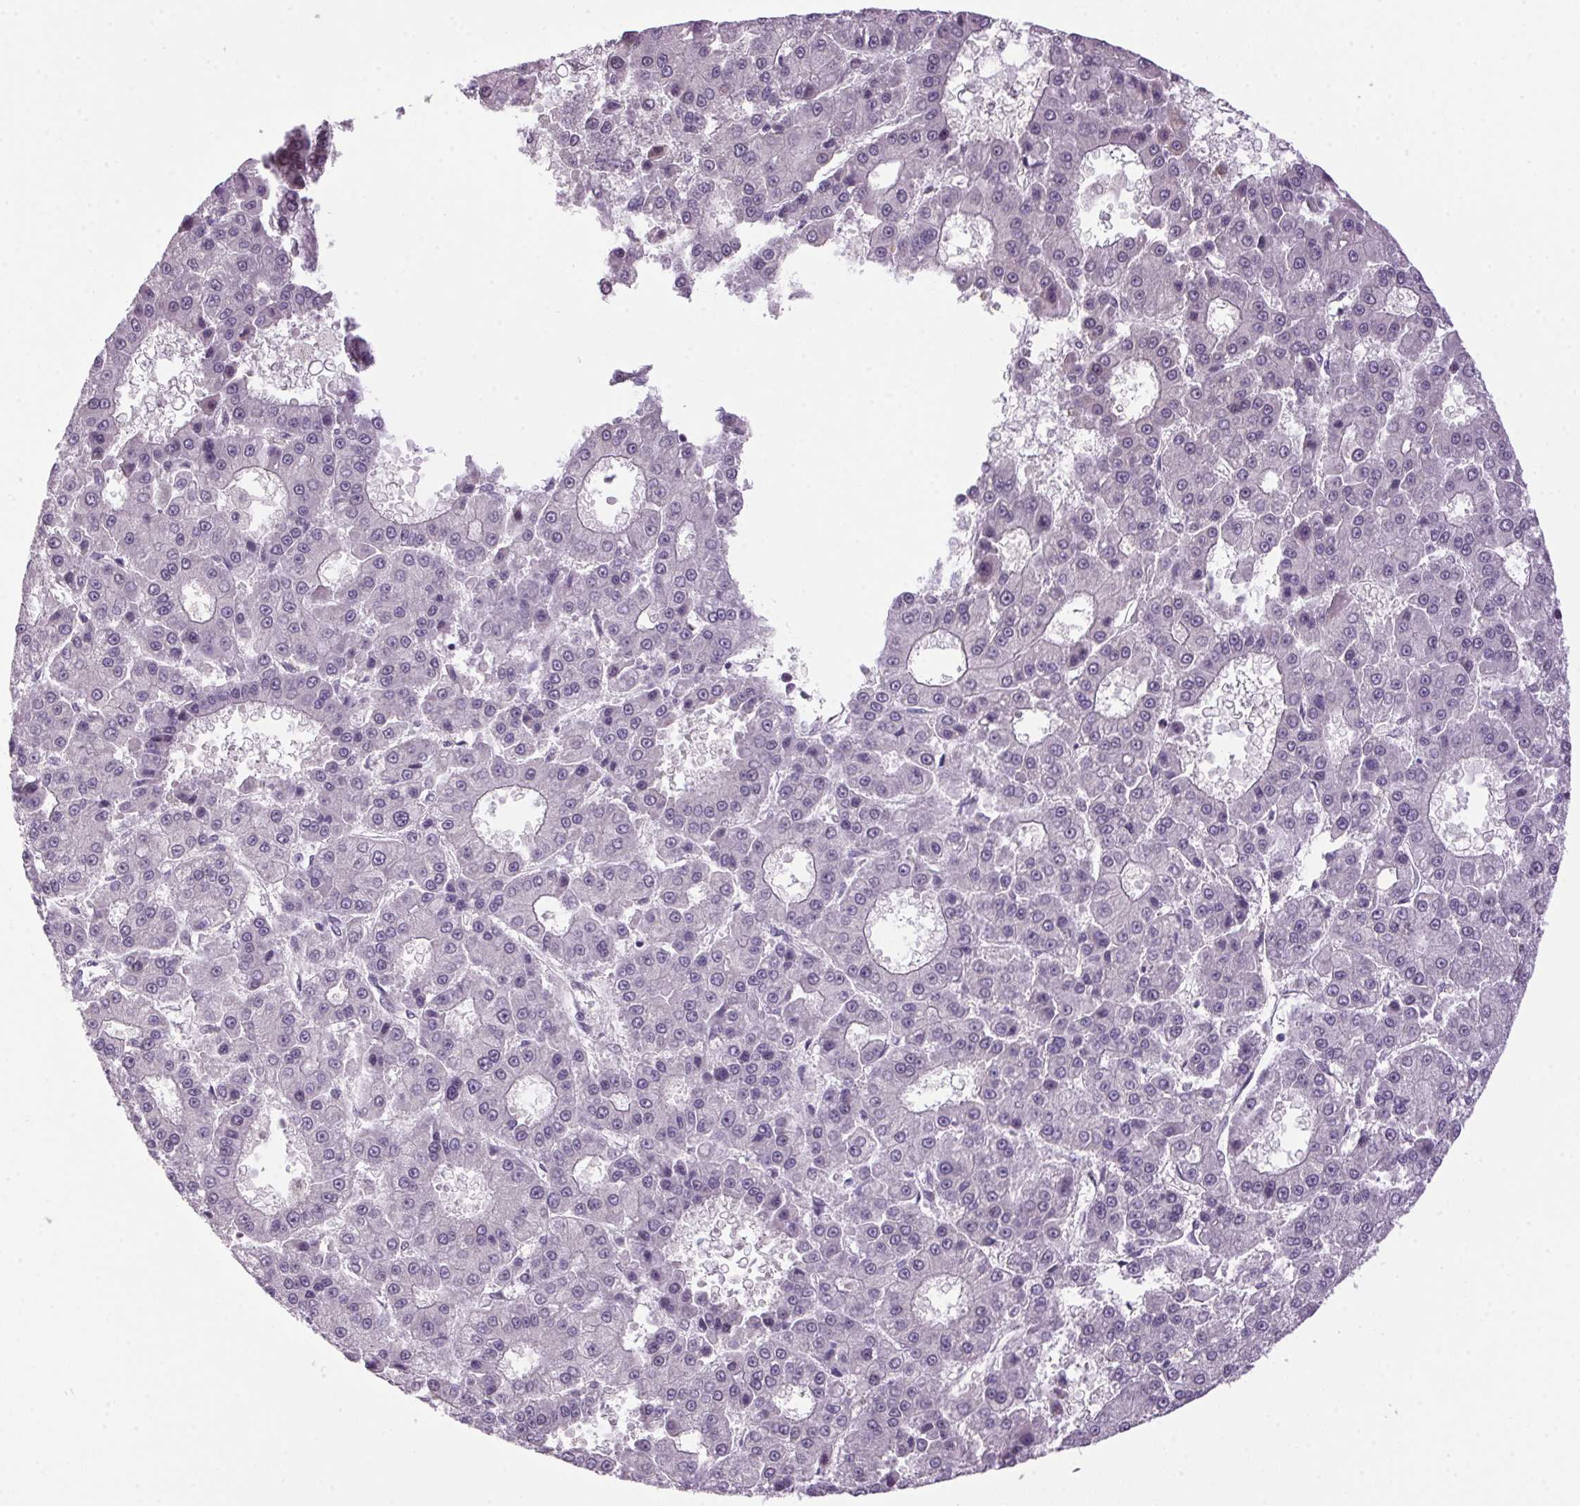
{"staining": {"intensity": "negative", "quantity": "none", "location": "none"}, "tissue": "liver cancer", "cell_type": "Tumor cells", "image_type": "cancer", "snomed": [{"axis": "morphology", "description": "Carcinoma, Hepatocellular, NOS"}, {"axis": "topography", "description": "Liver"}], "caption": "A high-resolution histopathology image shows IHC staining of liver hepatocellular carcinoma, which demonstrates no significant expression in tumor cells.", "gene": "AKR1E2", "patient": {"sex": "male", "age": 70}}